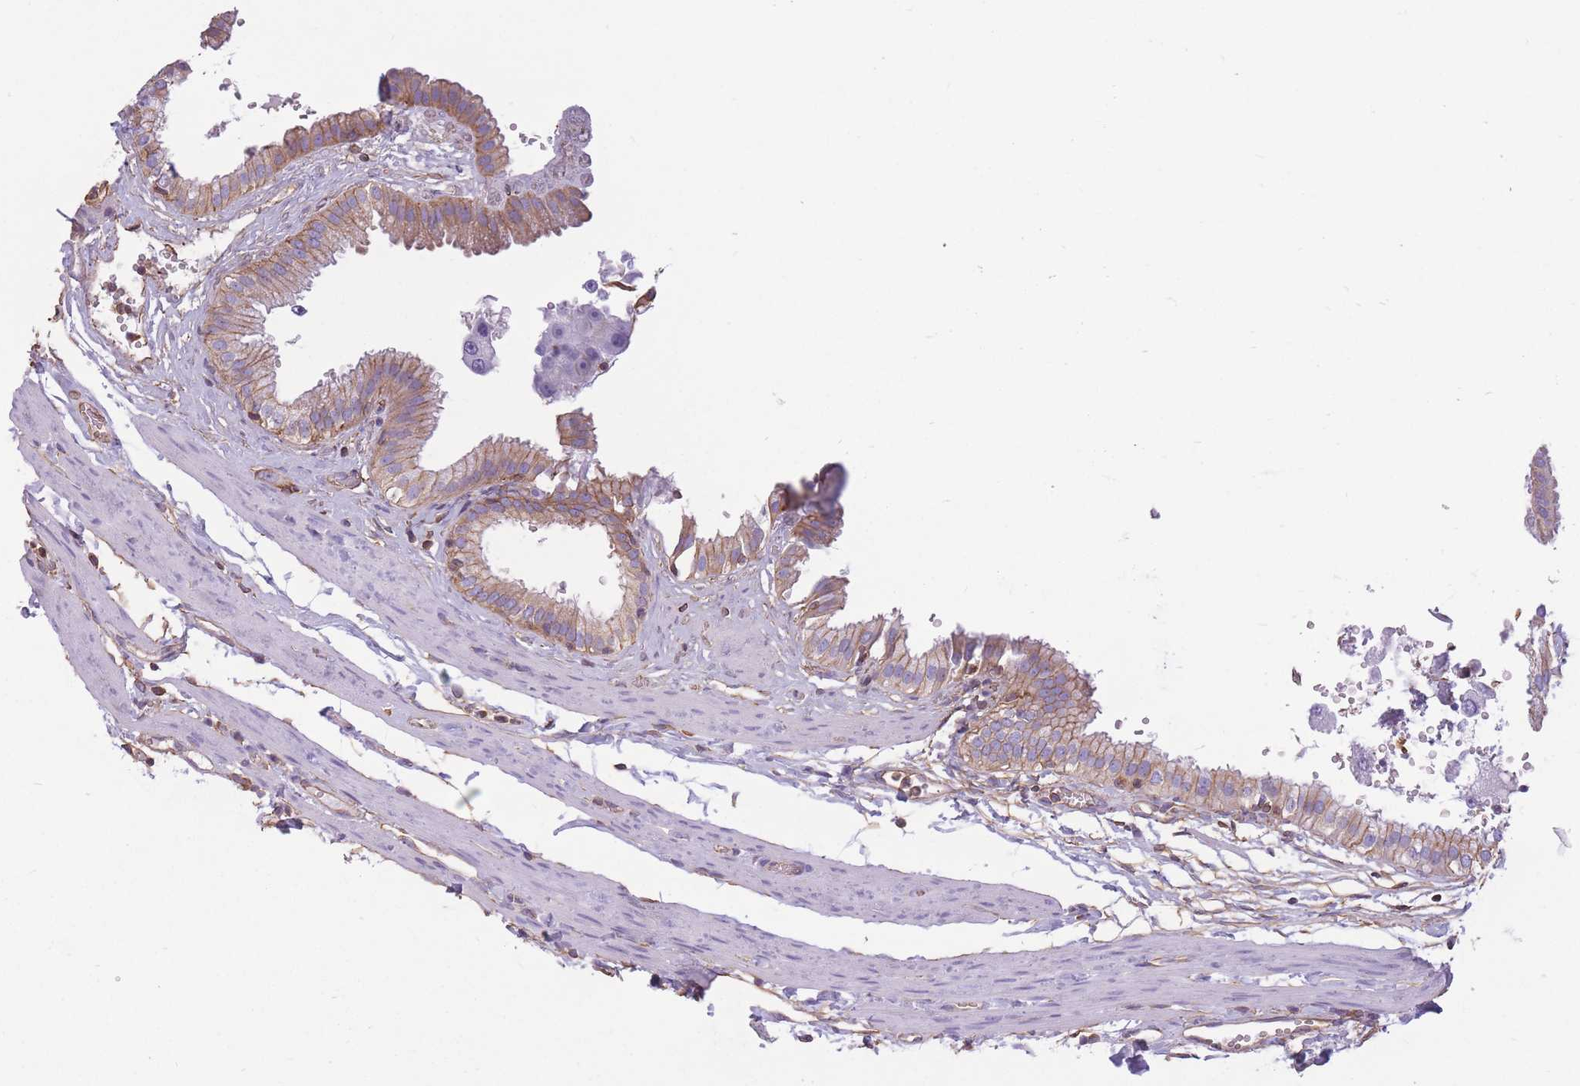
{"staining": {"intensity": "moderate", "quantity": ">75%", "location": "cytoplasmic/membranous"}, "tissue": "gallbladder", "cell_type": "Glandular cells", "image_type": "normal", "snomed": [{"axis": "morphology", "description": "Normal tissue, NOS"}, {"axis": "topography", "description": "Gallbladder"}], "caption": "Immunohistochemistry (IHC) micrograph of benign gallbladder: human gallbladder stained using IHC exhibits medium levels of moderate protein expression localized specifically in the cytoplasmic/membranous of glandular cells, appearing as a cytoplasmic/membranous brown color.", "gene": "ADD1", "patient": {"sex": "female", "age": 61}}